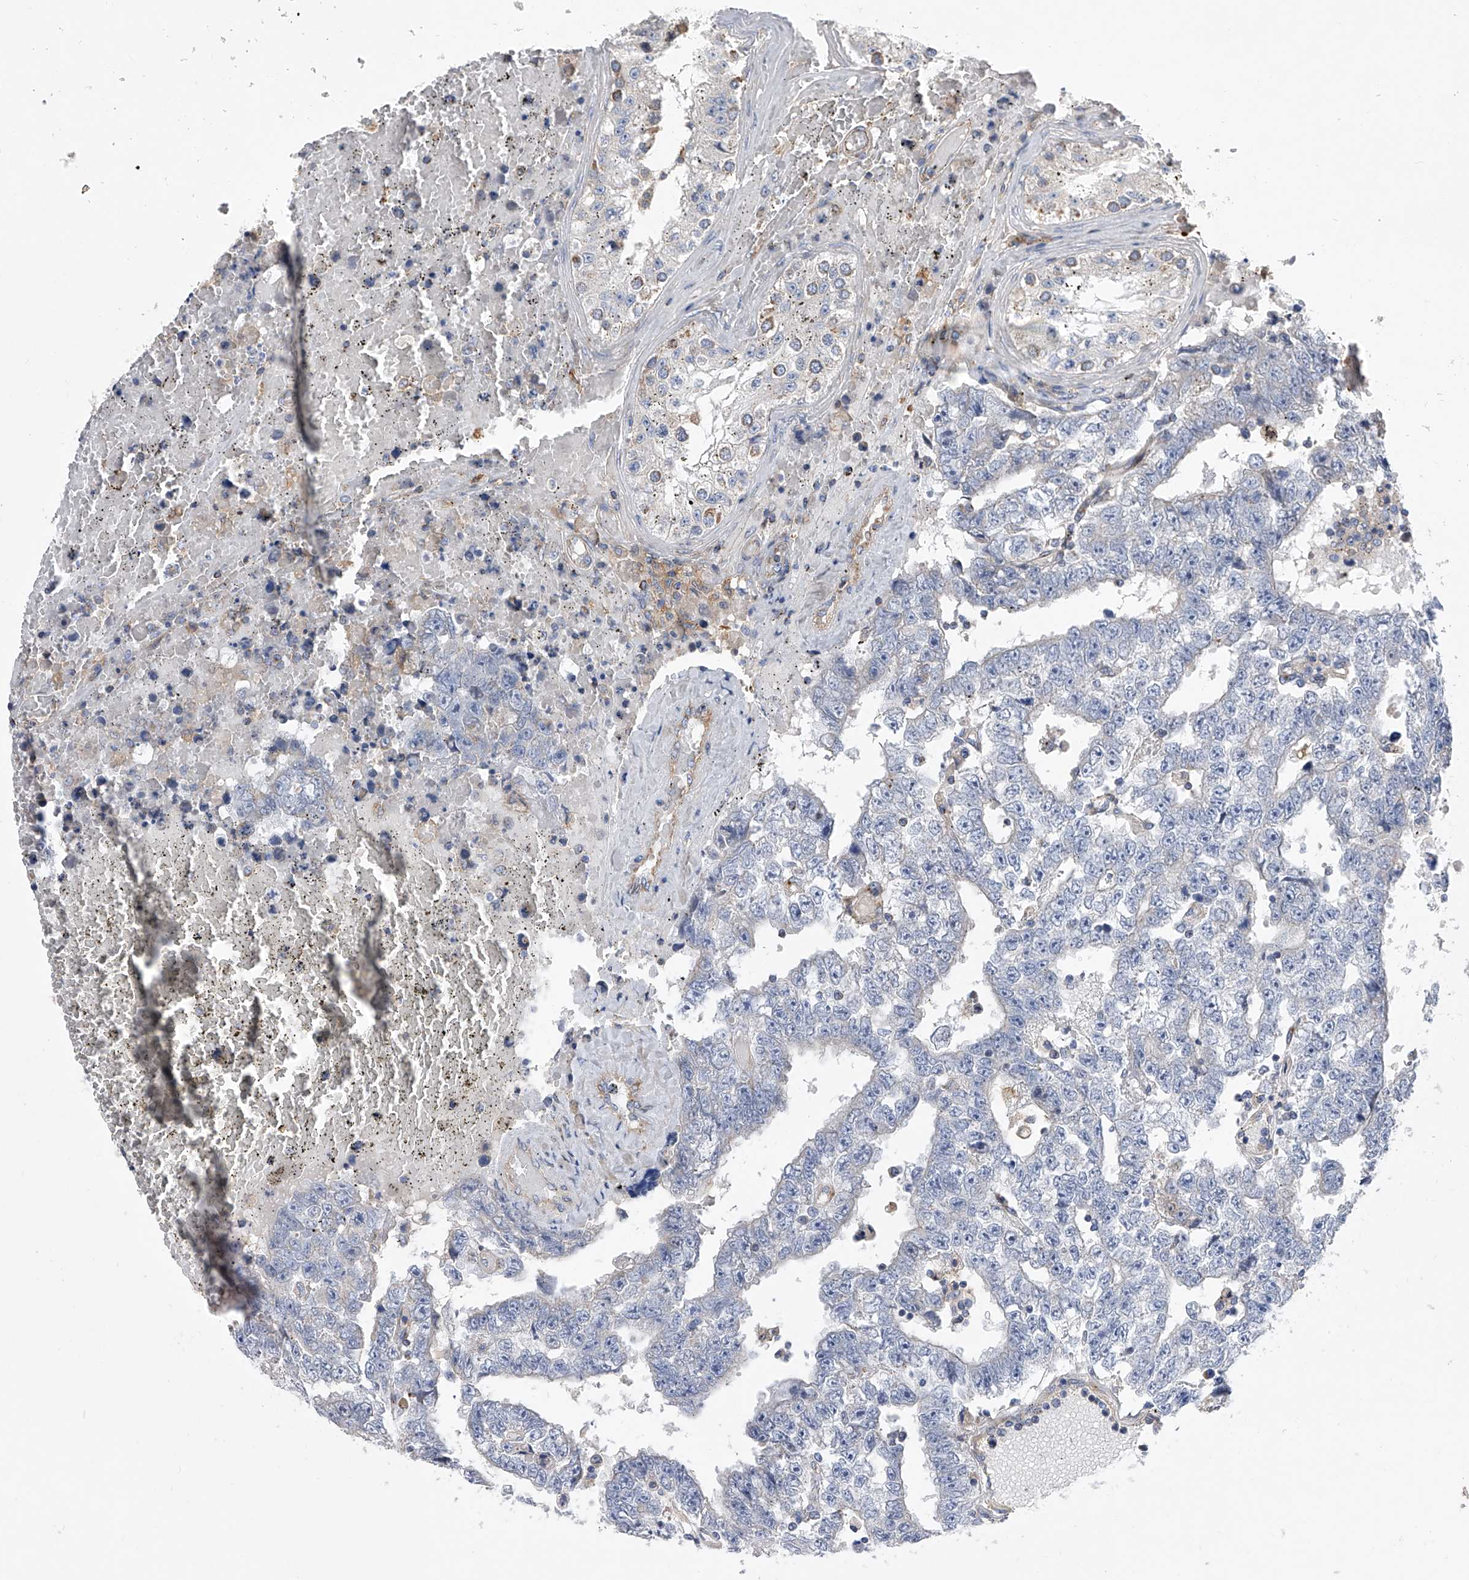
{"staining": {"intensity": "negative", "quantity": "none", "location": "none"}, "tissue": "testis cancer", "cell_type": "Tumor cells", "image_type": "cancer", "snomed": [{"axis": "morphology", "description": "Carcinoma, Embryonal, NOS"}, {"axis": "topography", "description": "Testis"}], "caption": "The IHC photomicrograph has no significant staining in tumor cells of testis cancer tissue. (Stains: DAB immunohistochemistry with hematoxylin counter stain, Microscopy: brightfield microscopy at high magnification).", "gene": "PDSS2", "patient": {"sex": "male", "age": 25}}